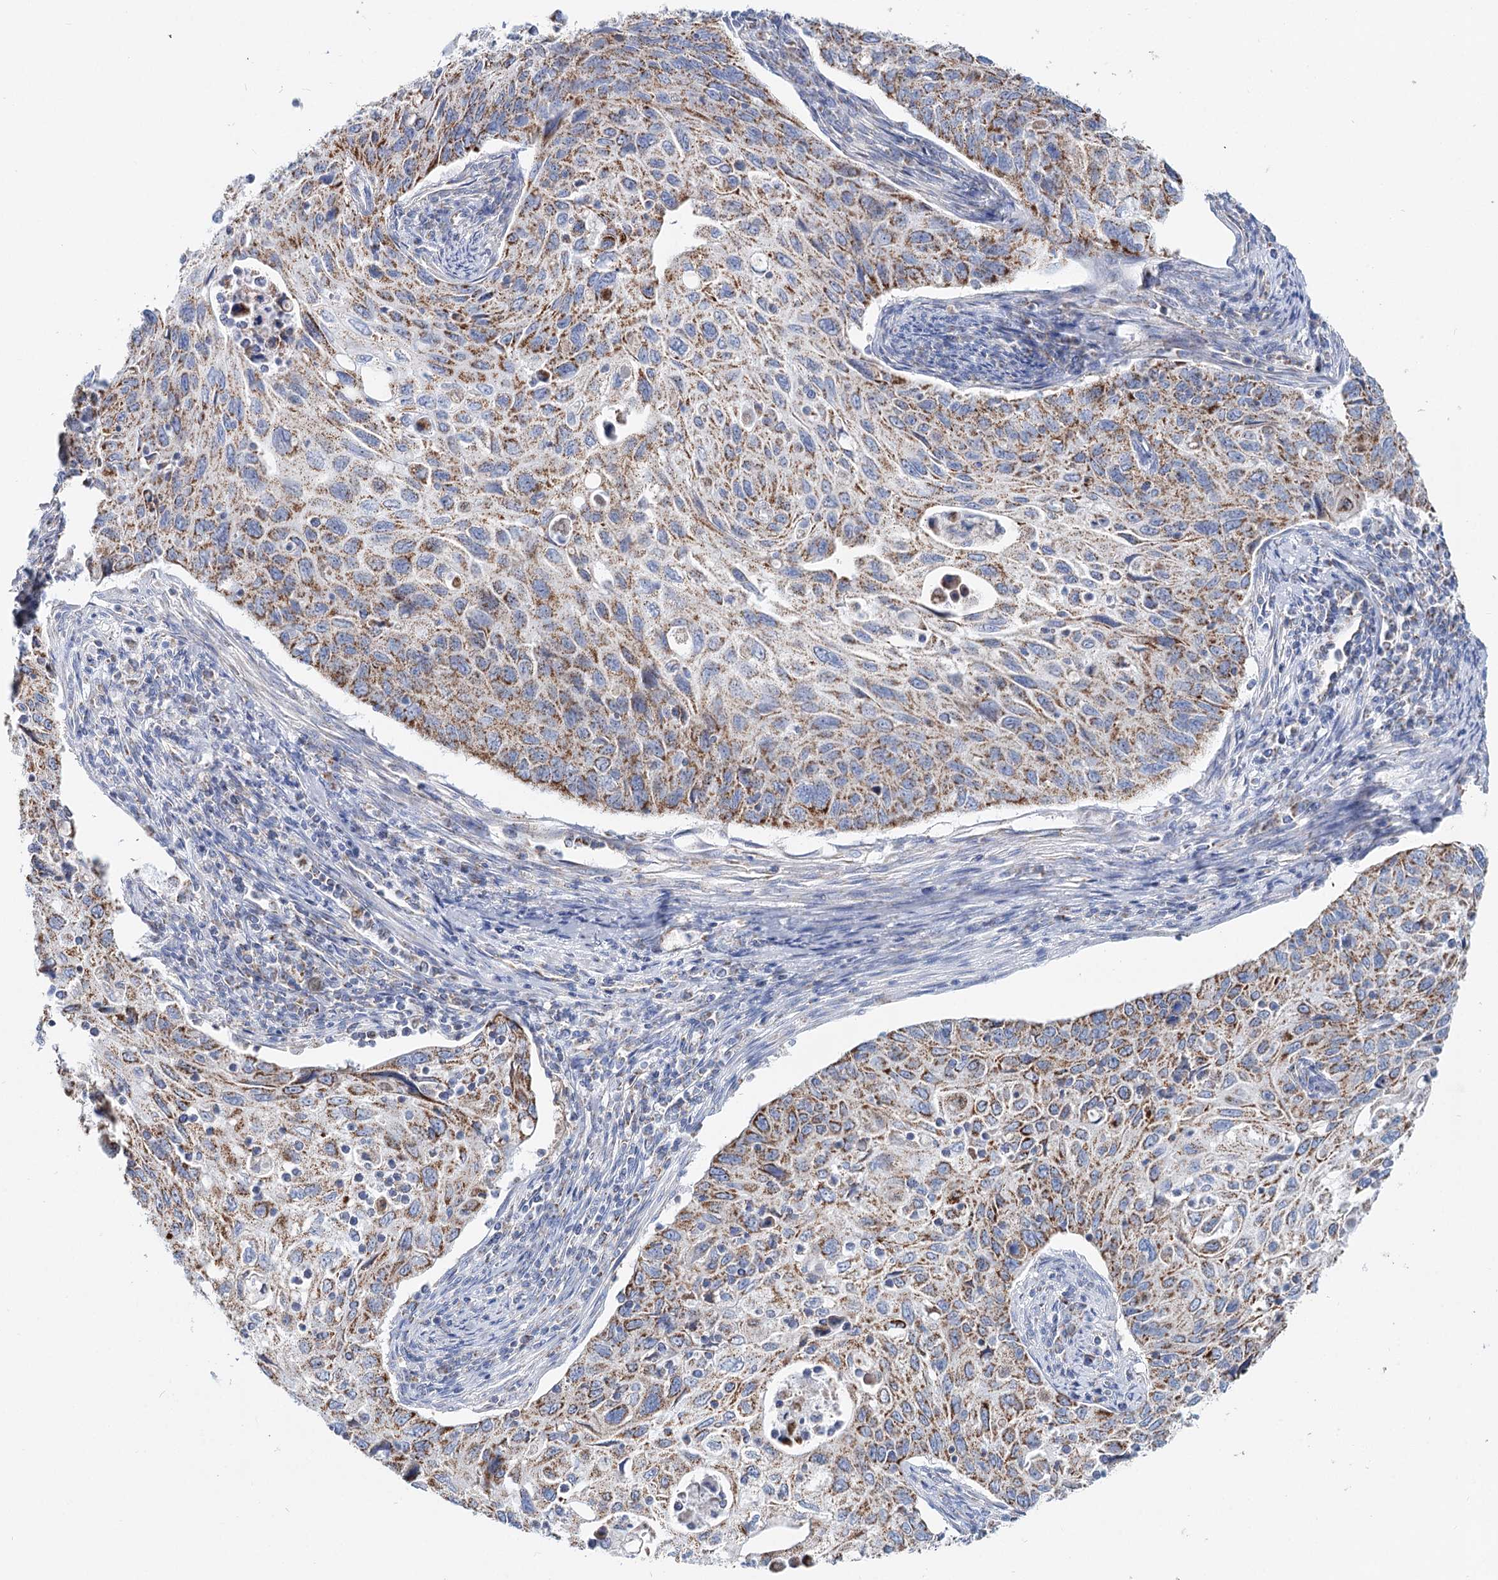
{"staining": {"intensity": "moderate", "quantity": "25%-75%", "location": "cytoplasmic/membranous"}, "tissue": "cervical cancer", "cell_type": "Tumor cells", "image_type": "cancer", "snomed": [{"axis": "morphology", "description": "Squamous cell carcinoma, NOS"}, {"axis": "topography", "description": "Cervix"}], "caption": "Immunohistochemistry (IHC) (DAB (3,3'-diaminobenzidine)) staining of cervical squamous cell carcinoma shows moderate cytoplasmic/membranous protein expression in approximately 25%-75% of tumor cells.", "gene": "MCCC2", "patient": {"sex": "female", "age": 70}}